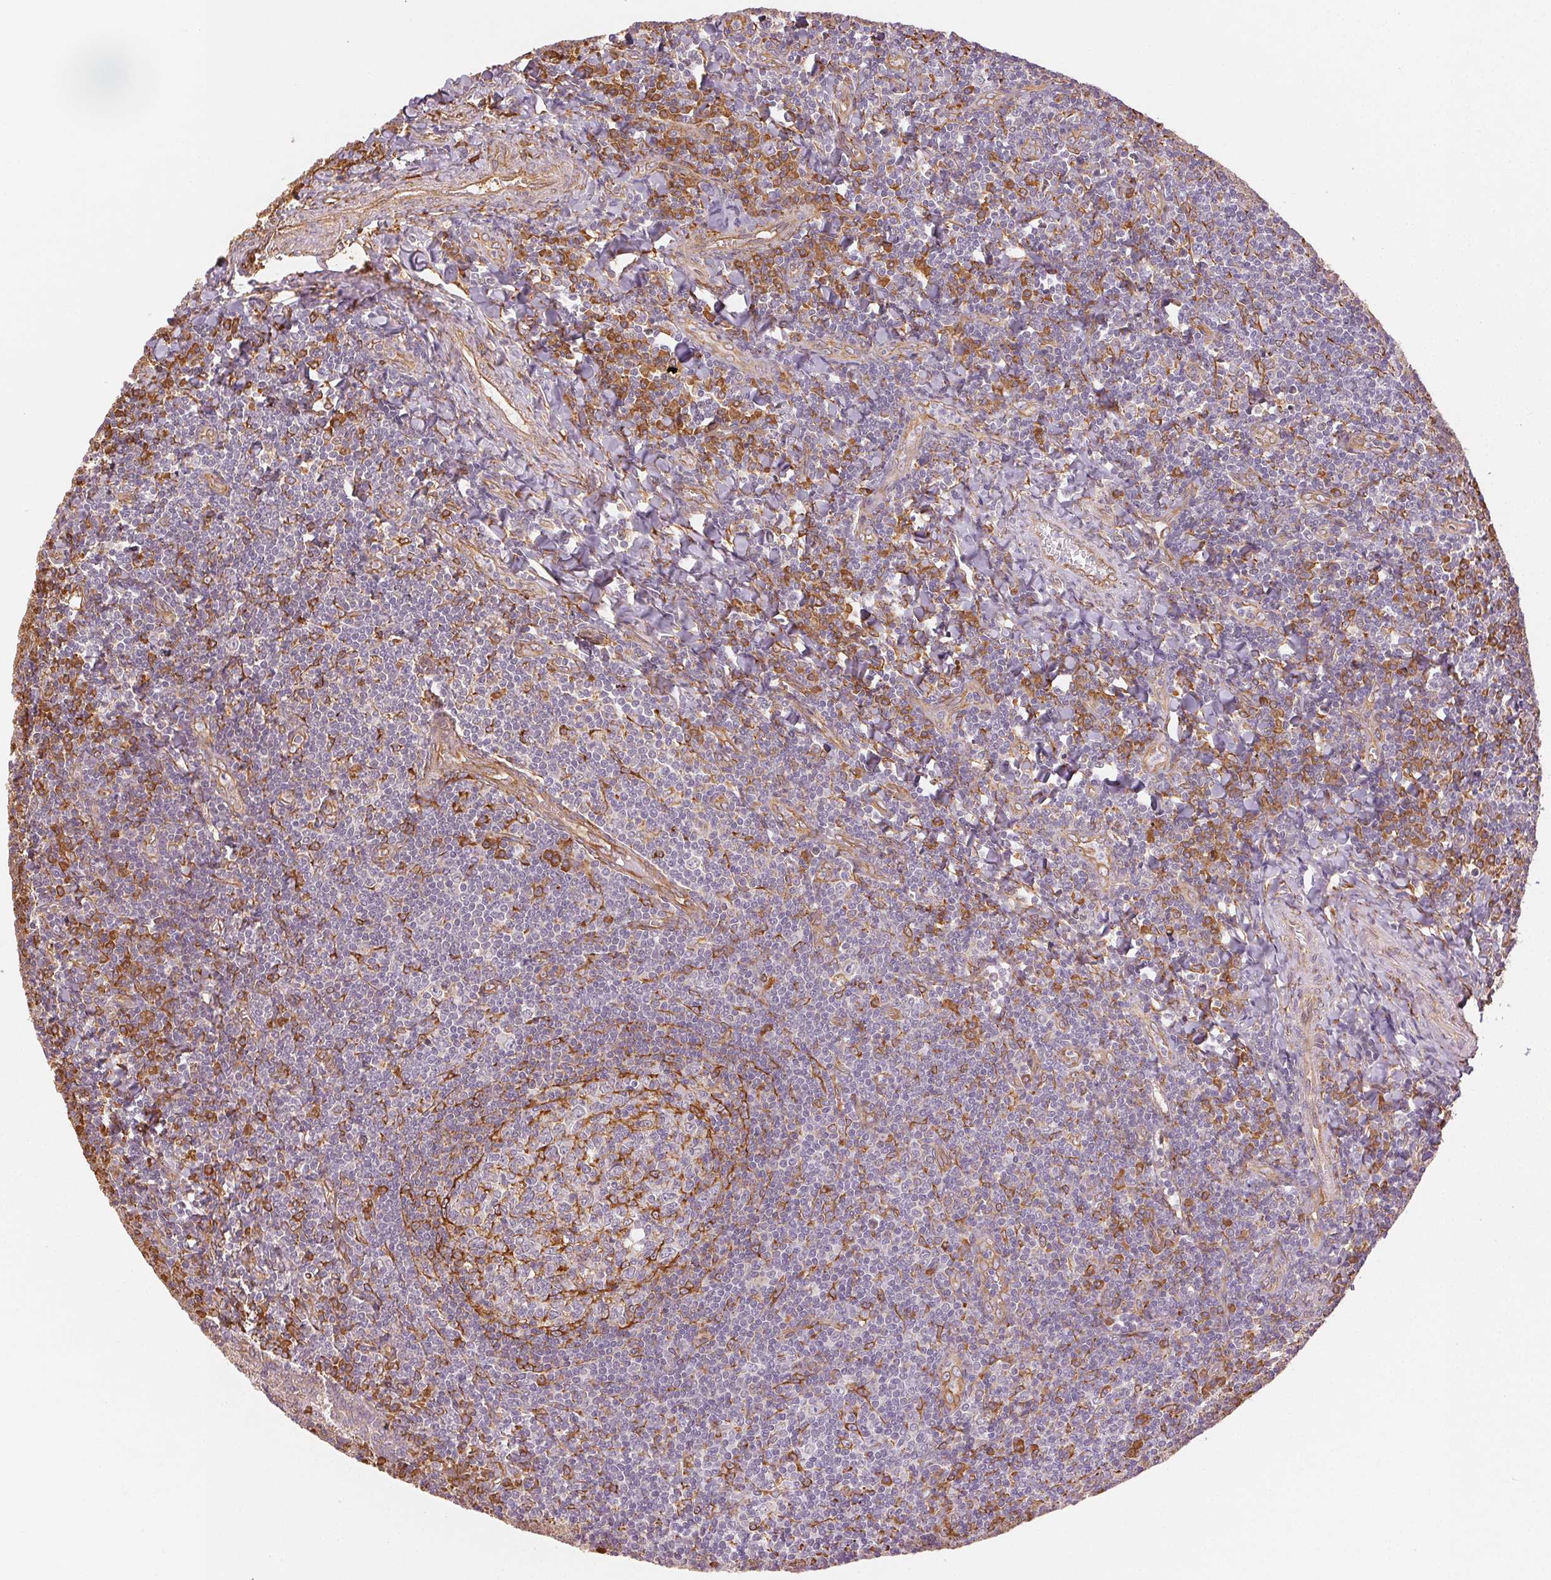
{"staining": {"intensity": "moderate", "quantity": "<25%", "location": "cytoplasmic/membranous"}, "tissue": "tonsil", "cell_type": "Germinal center cells", "image_type": "normal", "snomed": [{"axis": "morphology", "description": "Normal tissue, NOS"}, {"axis": "morphology", "description": "Inflammation, NOS"}, {"axis": "topography", "description": "Tonsil"}], "caption": "The immunohistochemical stain shows moderate cytoplasmic/membranous staining in germinal center cells of normal tonsil. (DAB = brown stain, brightfield microscopy at high magnification).", "gene": "RCN3", "patient": {"sex": "female", "age": 31}}